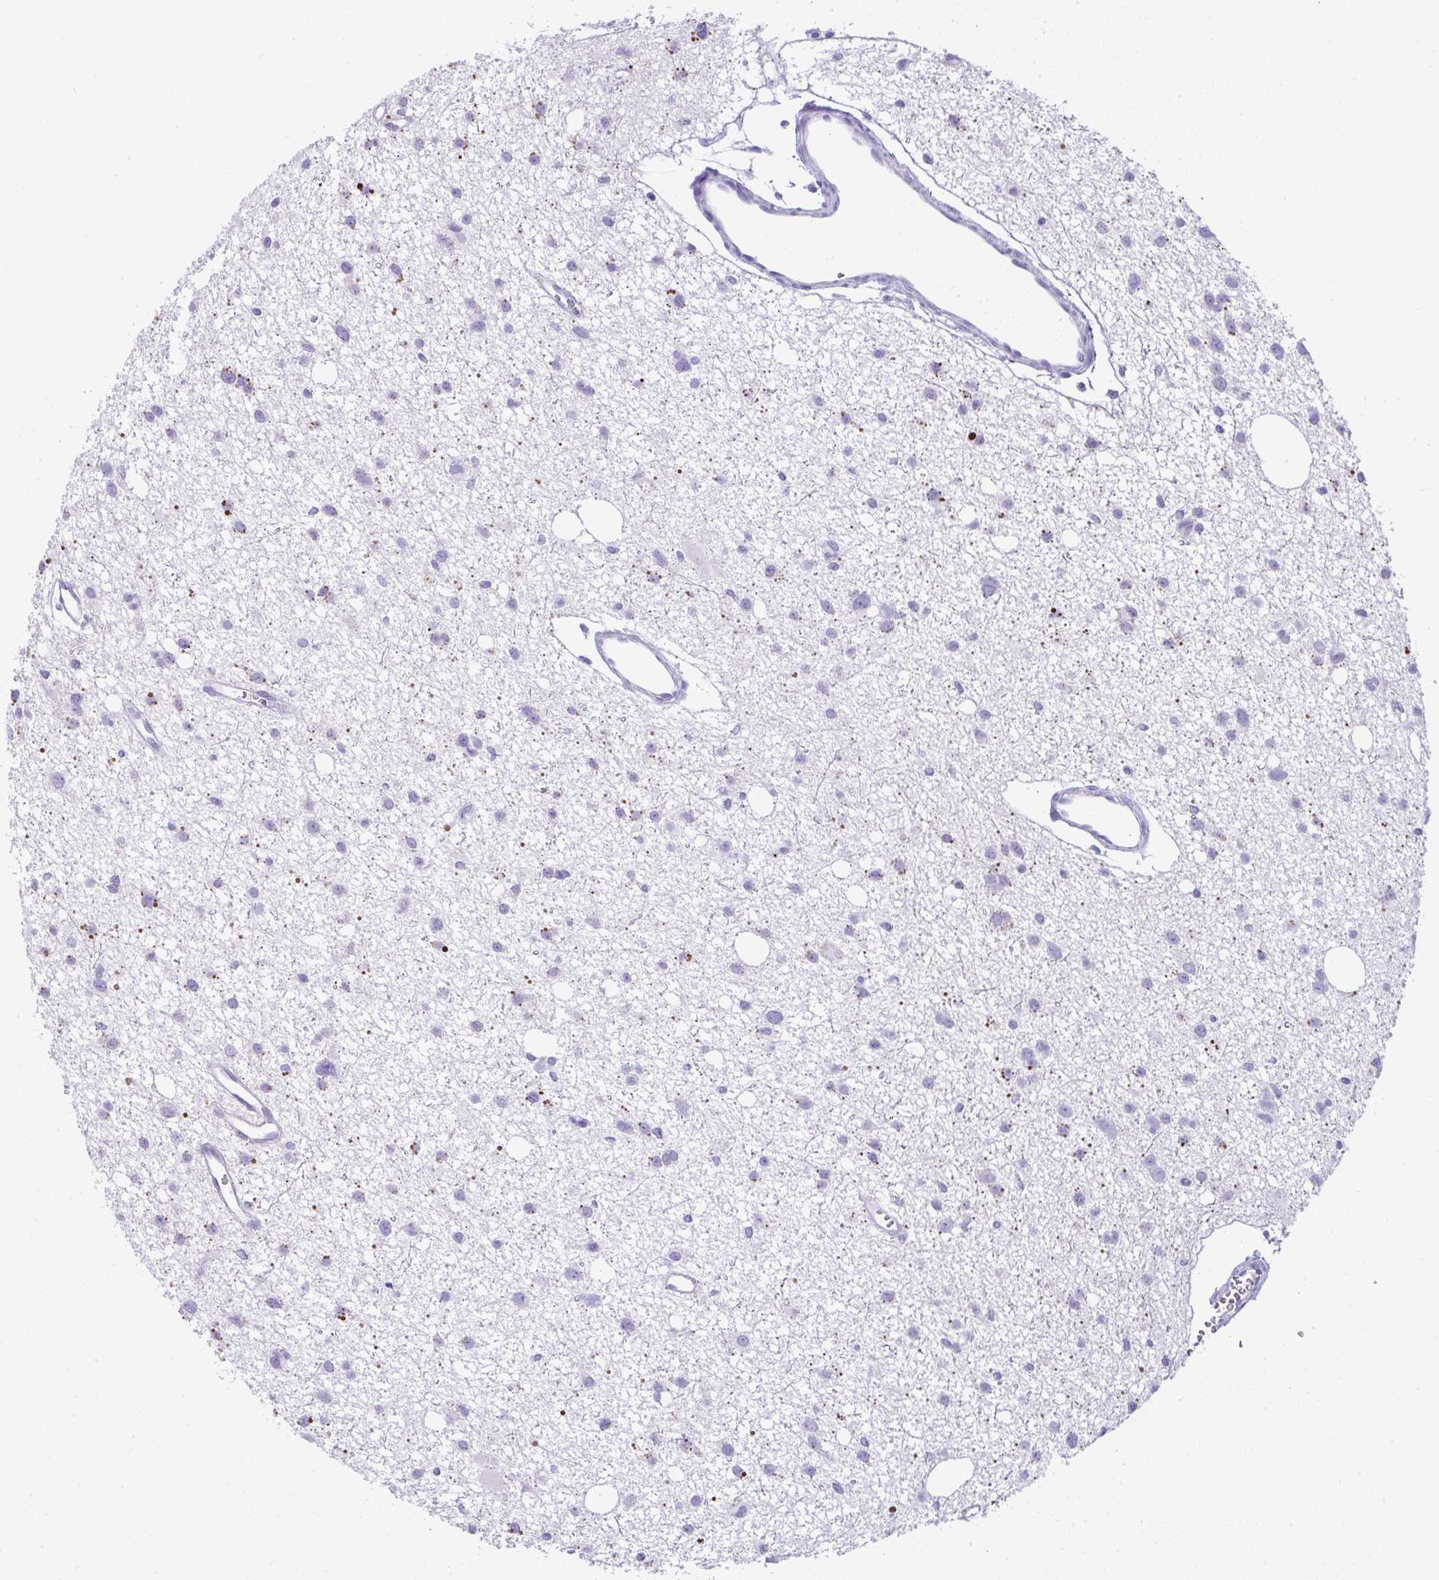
{"staining": {"intensity": "negative", "quantity": "none", "location": "none"}, "tissue": "glioma", "cell_type": "Tumor cells", "image_type": "cancer", "snomed": [{"axis": "morphology", "description": "Glioma, malignant, High grade"}, {"axis": "topography", "description": "Brain"}], "caption": "Photomicrograph shows no protein positivity in tumor cells of glioma tissue.", "gene": "RNF183", "patient": {"sex": "male", "age": 23}}